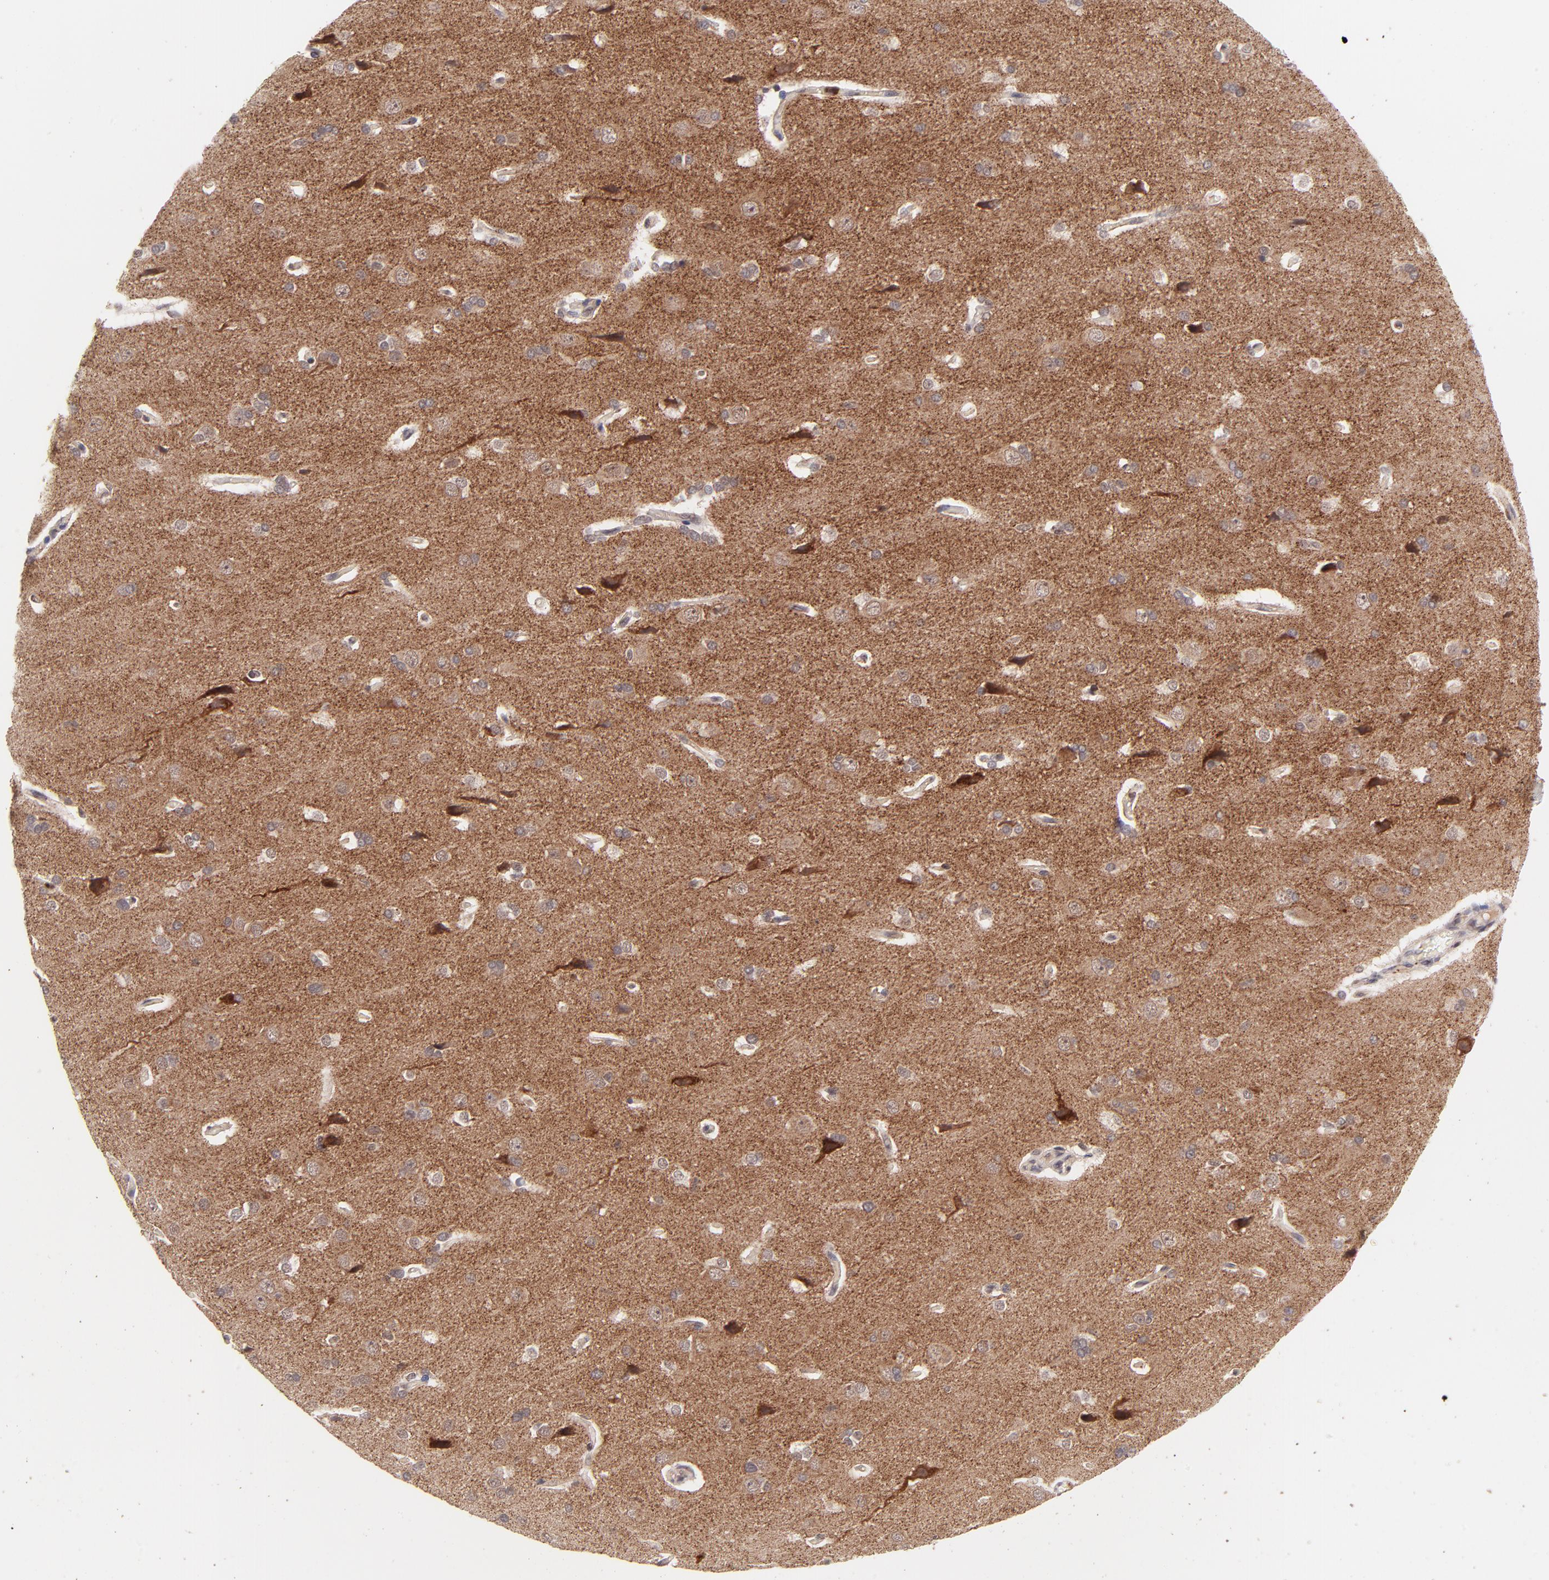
{"staining": {"intensity": "moderate", "quantity": "<25%", "location": "cytoplasmic/membranous"}, "tissue": "cerebral cortex", "cell_type": "Endothelial cells", "image_type": "normal", "snomed": [{"axis": "morphology", "description": "Normal tissue, NOS"}, {"axis": "topography", "description": "Cerebral cortex"}], "caption": "A brown stain labels moderate cytoplasmic/membranous expression of a protein in endothelial cells of normal cerebral cortex. (Brightfield microscopy of DAB IHC at high magnification).", "gene": "MED12", "patient": {"sex": "male", "age": 62}}